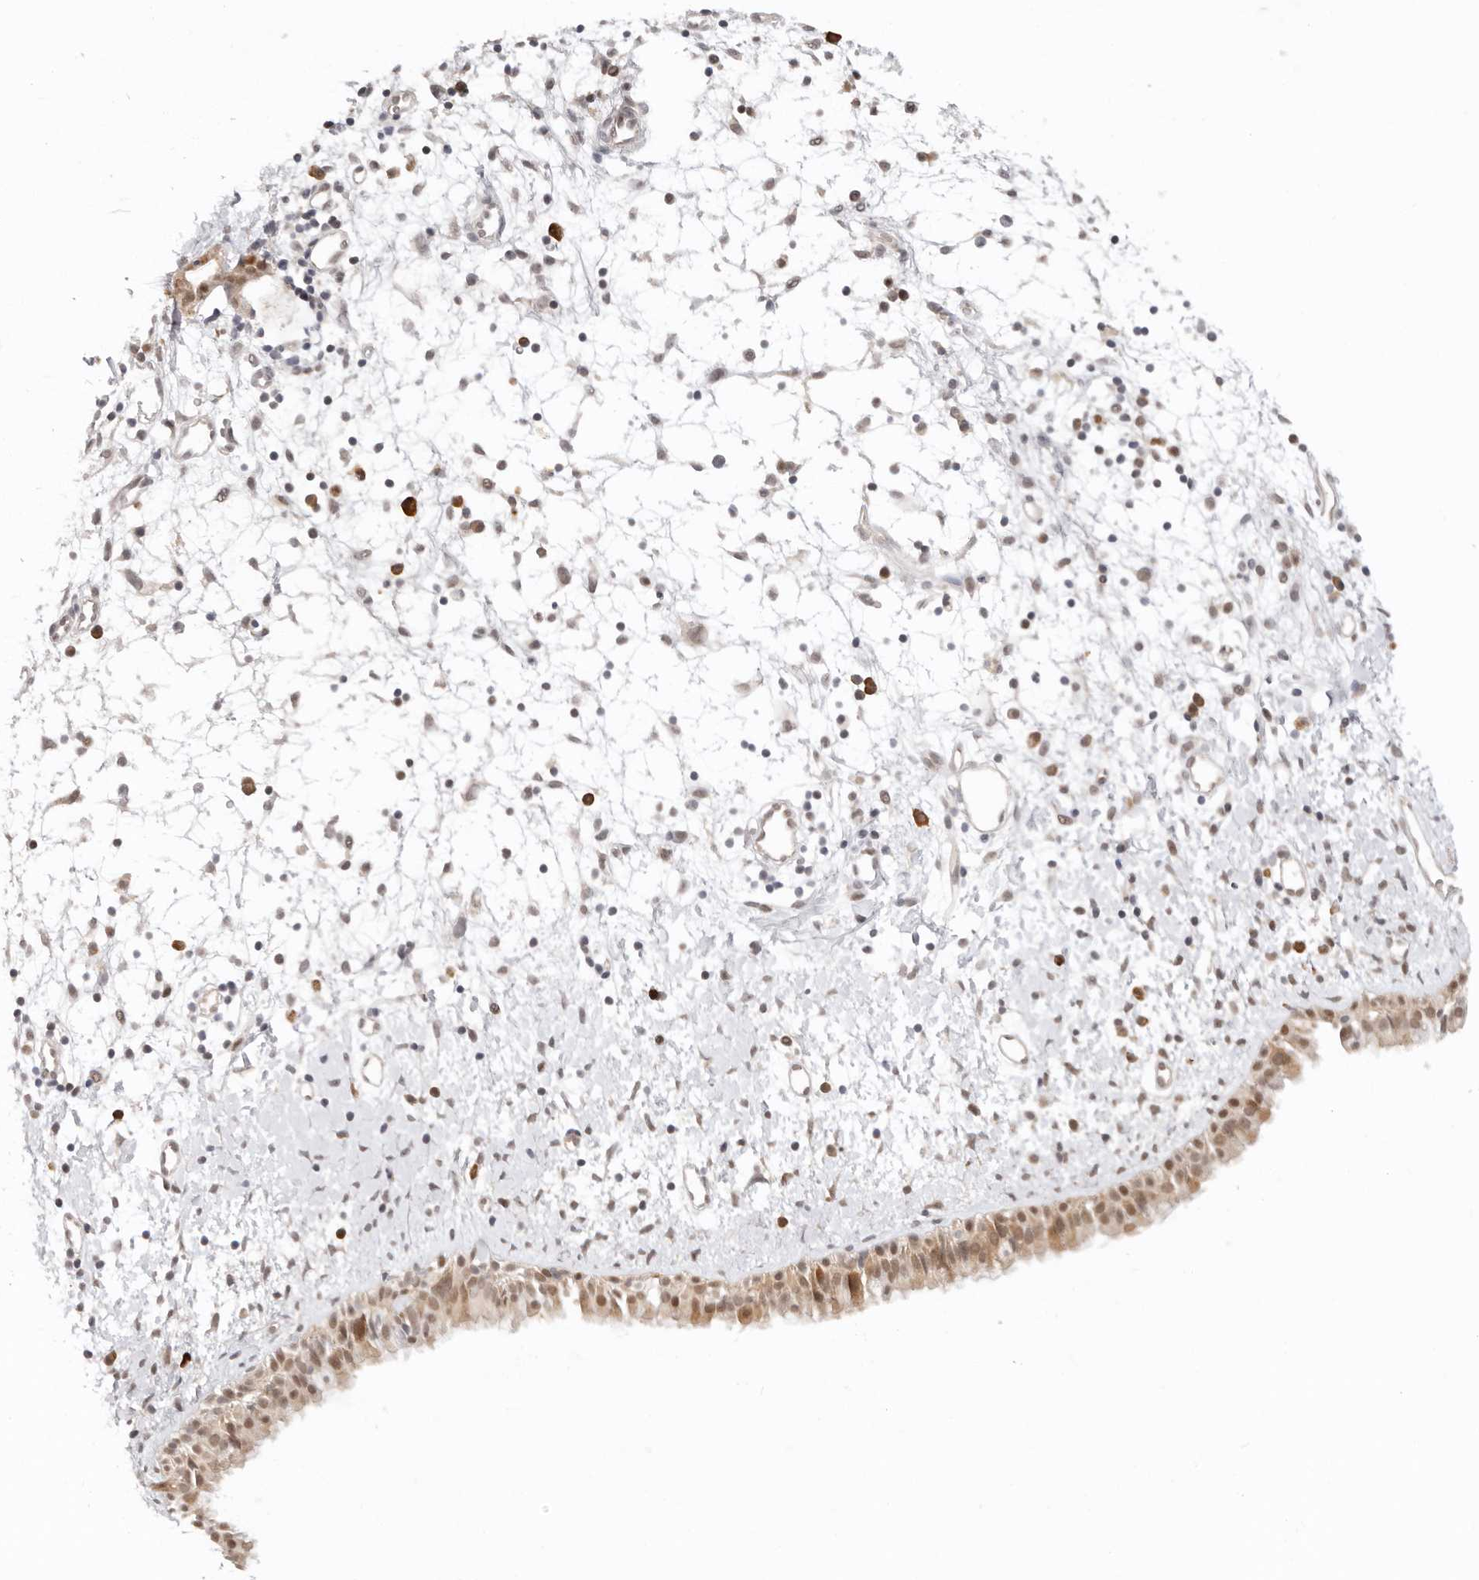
{"staining": {"intensity": "moderate", "quantity": ">75%", "location": "cytoplasmic/membranous,nuclear"}, "tissue": "nasopharynx", "cell_type": "Respiratory epithelial cells", "image_type": "normal", "snomed": [{"axis": "morphology", "description": "Normal tissue, NOS"}, {"axis": "topography", "description": "Nasopharynx"}], "caption": "Brown immunohistochemical staining in benign human nasopharynx shows moderate cytoplasmic/membranous,nuclear staining in approximately >75% of respiratory epithelial cells.", "gene": "LARP7", "patient": {"sex": "male", "age": 22}}